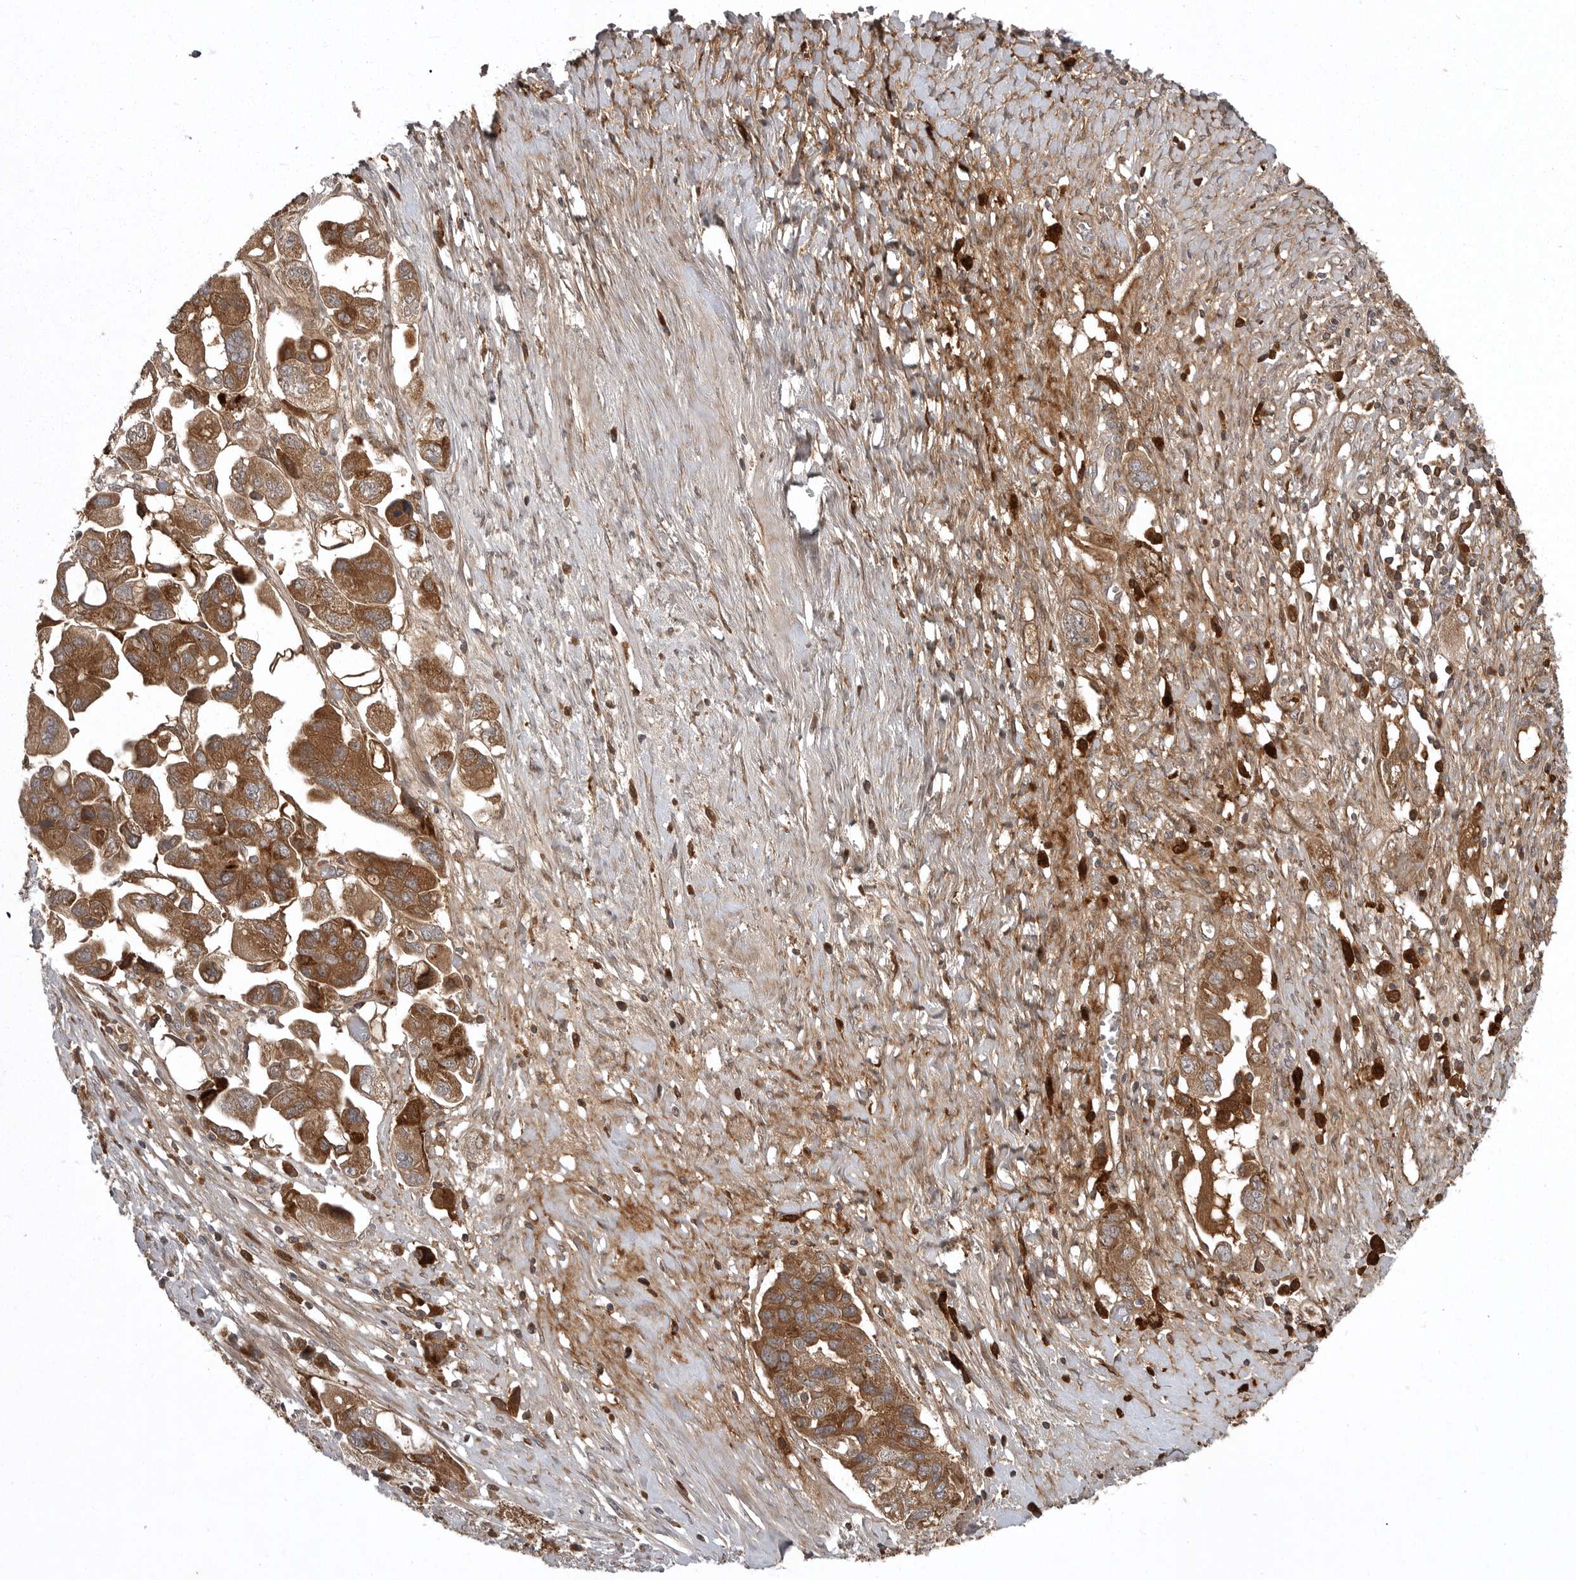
{"staining": {"intensity": "strong", "quantity": ">75%", "location": "cytoplasmic/membranous"}, "tissue": "ovarian cancer", "cell_type": "Tumor cells", "image_type": "cancer", "snomed": [{"axis": "morphology", "description": "Carcinoma, NOS"}, {"axis": "morphology", "description": "Cystadenocarcinoma, serous, NOS"}, {"axis": "topography", "description": "Ovary"}], "caption": "A photomicrograph showing strong cytoplasmic/membranous positivity in about >75% of tumor cells in ovarian cancer, as visualized by brown immunohistochemical staining.", "gene": "GPR31", "patient": {"sex": "female", "age": 69}}